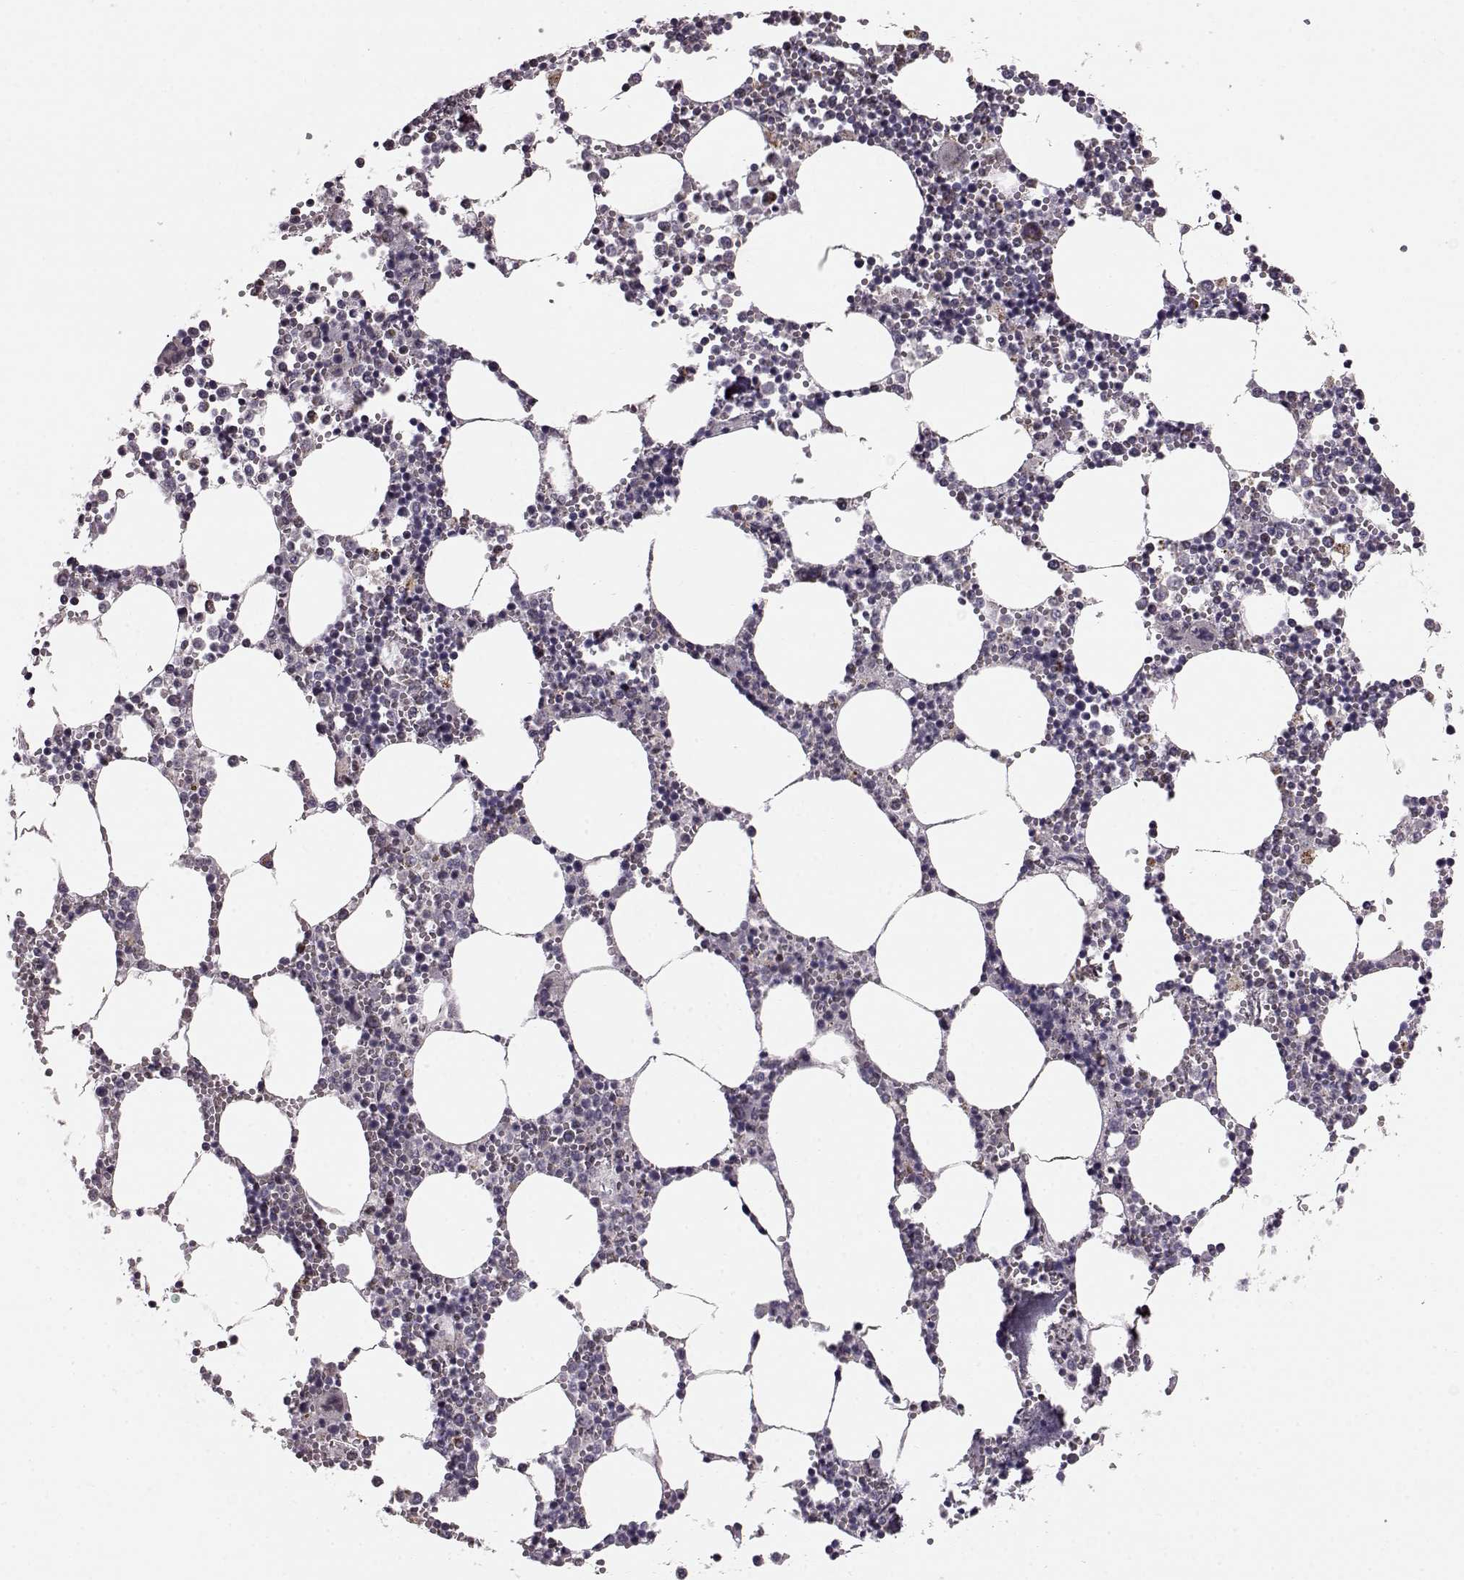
{"staining": {"intensity": "negative", "quantity": "none", "location": "none"}, "tissue": "bone marrow", "cell_type": "Hematopoietic cells", "image_type": "normal", "snomed": [{"axis": "morphology", "description": "Normal tissue, NOS"}, {"axis": "topography", "description": "Bone marrow"}], "caption": "A micrograph of human bone marrow is negative for staining in hematopoietic cells. (DAB (3,3'-diaminobenzidine) immunohistochemistry (IHC) with hematoxylin counter stain).", "gene": "ATP5MF", "patient": {"sex": "male", "age": 54}}